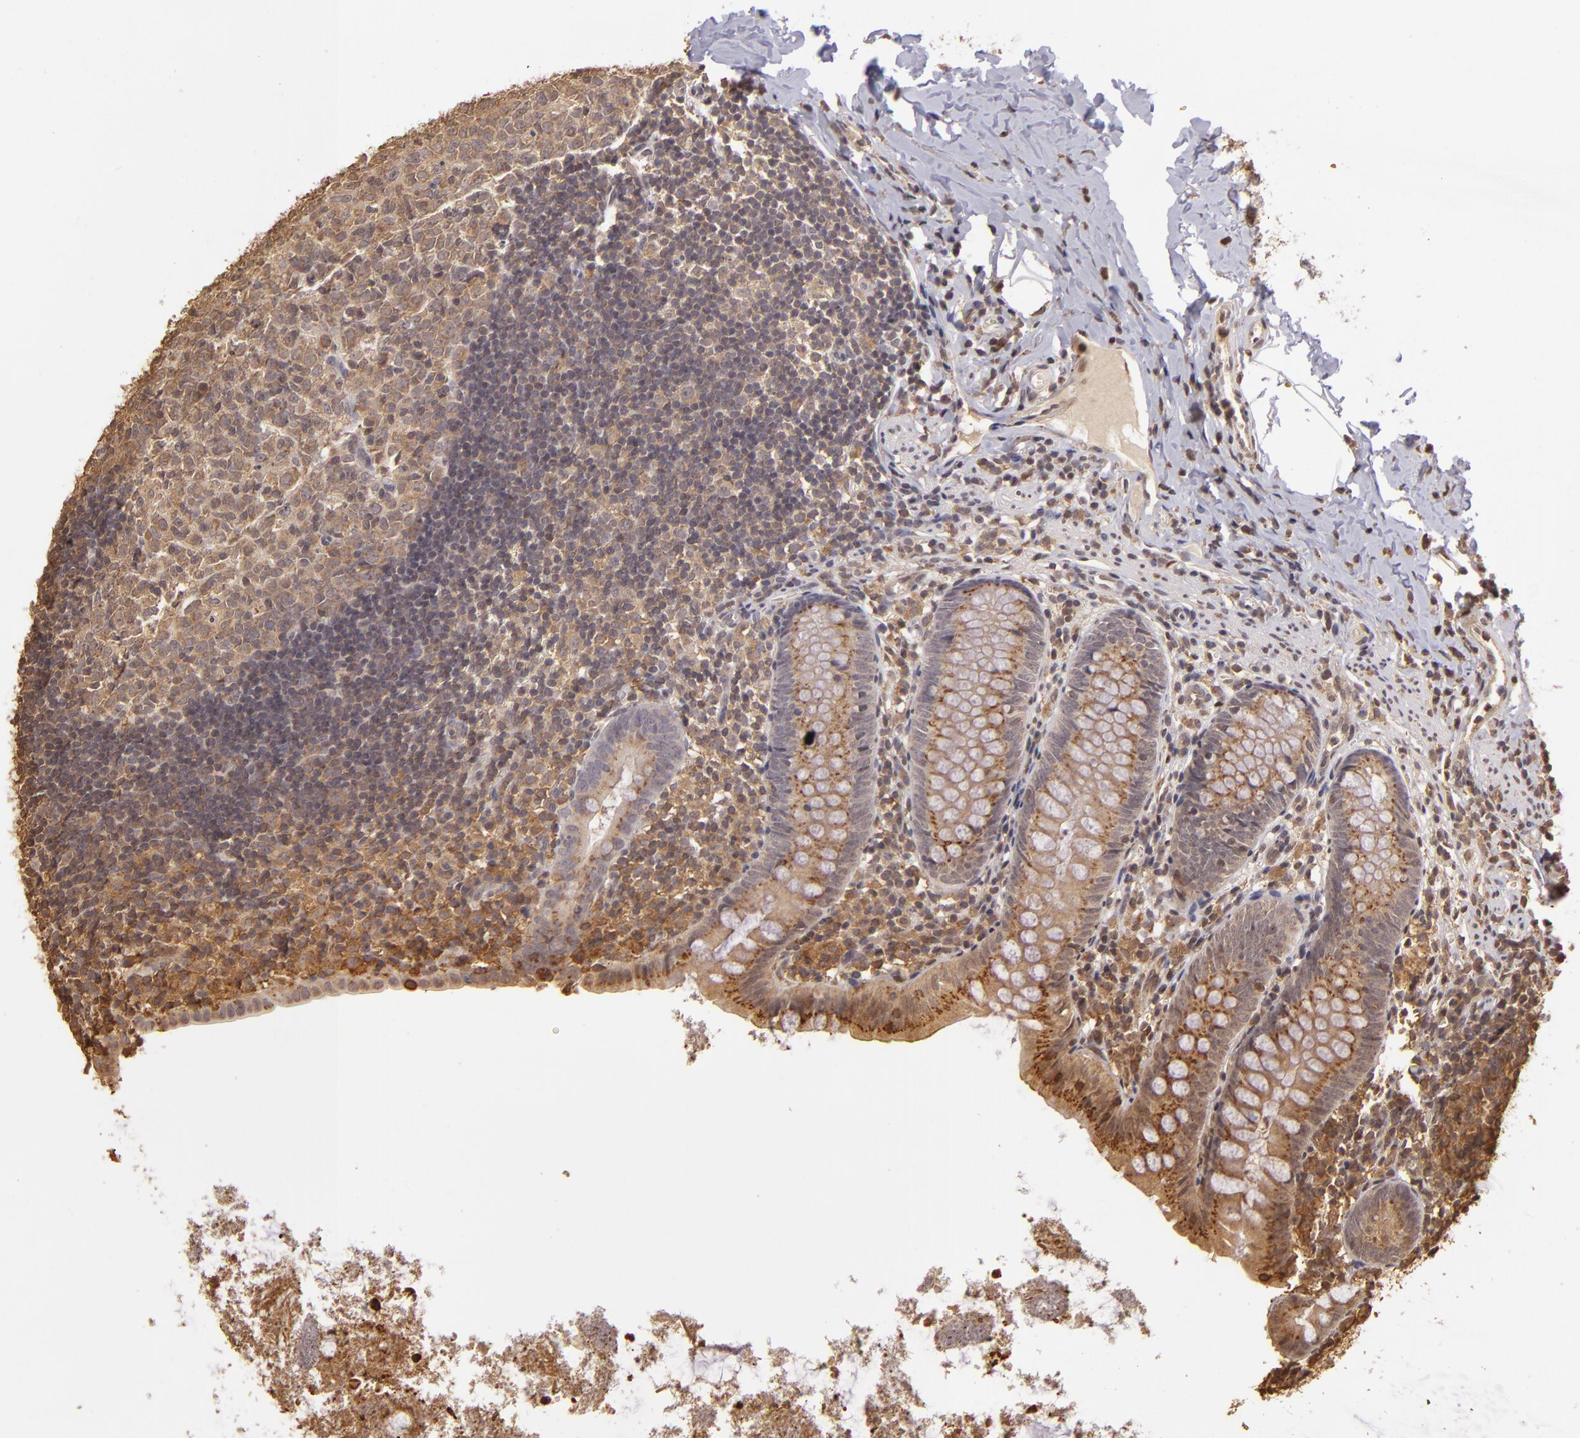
{"staining": {"intensity": "moderate", "quantity": ">75%", "location": "cytoplasmic/membranous"}, "tissue": "appendix", "cell_type": "Glandular cells", "image_type": "normal", "snomed": [{"axis": "morphology", "description": "Normal tissue, NOS"}, {"axis": "topography", "description": "Appendix"}], "caption": "Moderate cytoplasmic/membranous expression for a protein is identified in approximately >75% of glandular cells of normal appendix using immunohistochemistry.", "gene": "ARPC2", "patient": {"sex": "female", "age": 9}}